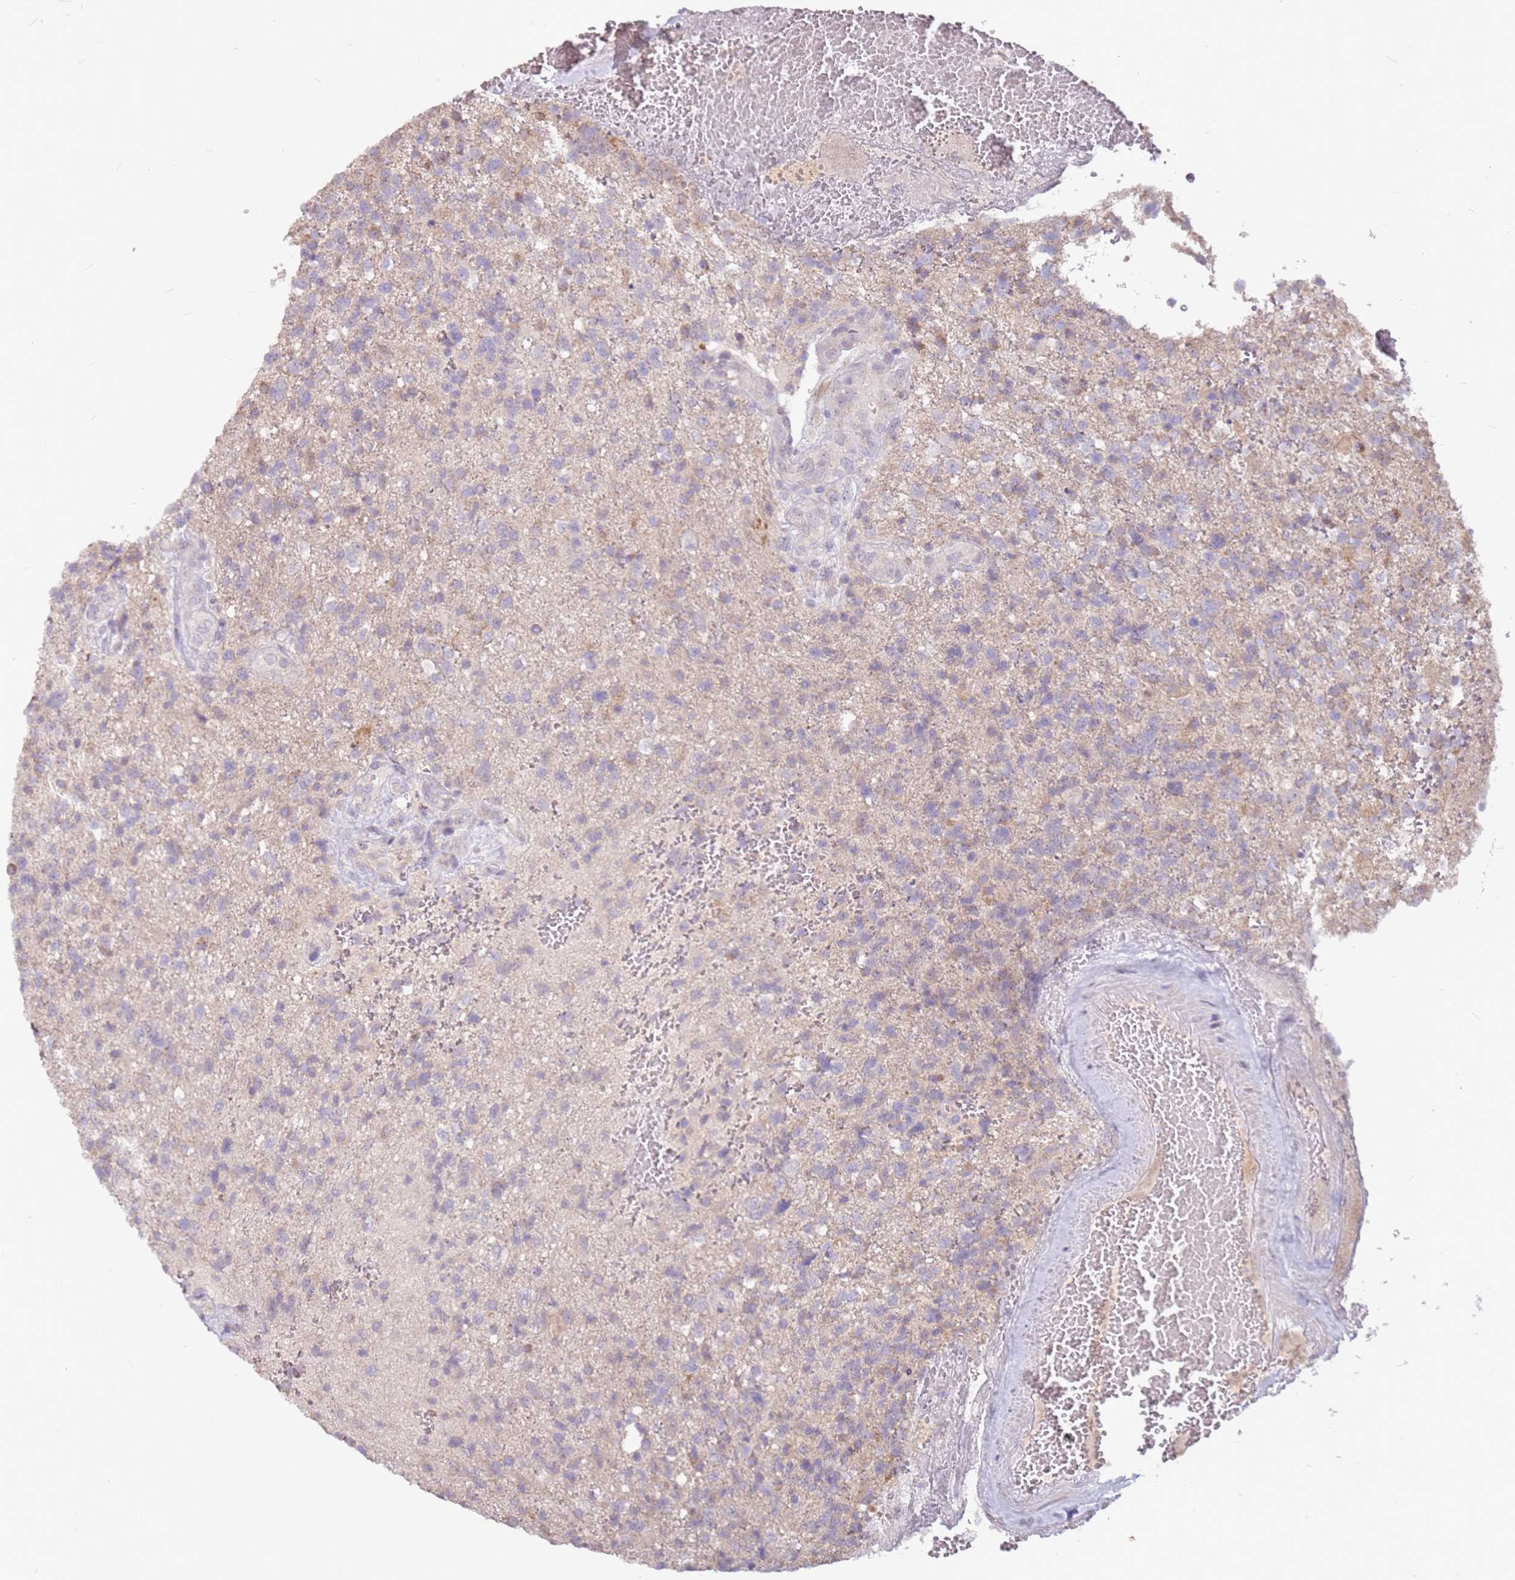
{"staining": {"intensity": "negative", "quantity": "none", "location": "none"}, "tissue": "glioma", "cell_type": "Tumor cells", "image_type": "cancer", "snomed": [{"axis": "morphology", "description": "Glioma, malignant, High grade"}, {"axis": "topography", "description": "Brain"}], "caption": "DAB (3,3'-diaminobenzidine) immunohistochemical staining of human glioma demonstrates no significant expression in tumor cells.", "gene": "DCDC2C", "patient": {"sex": "male", "age": 56}}